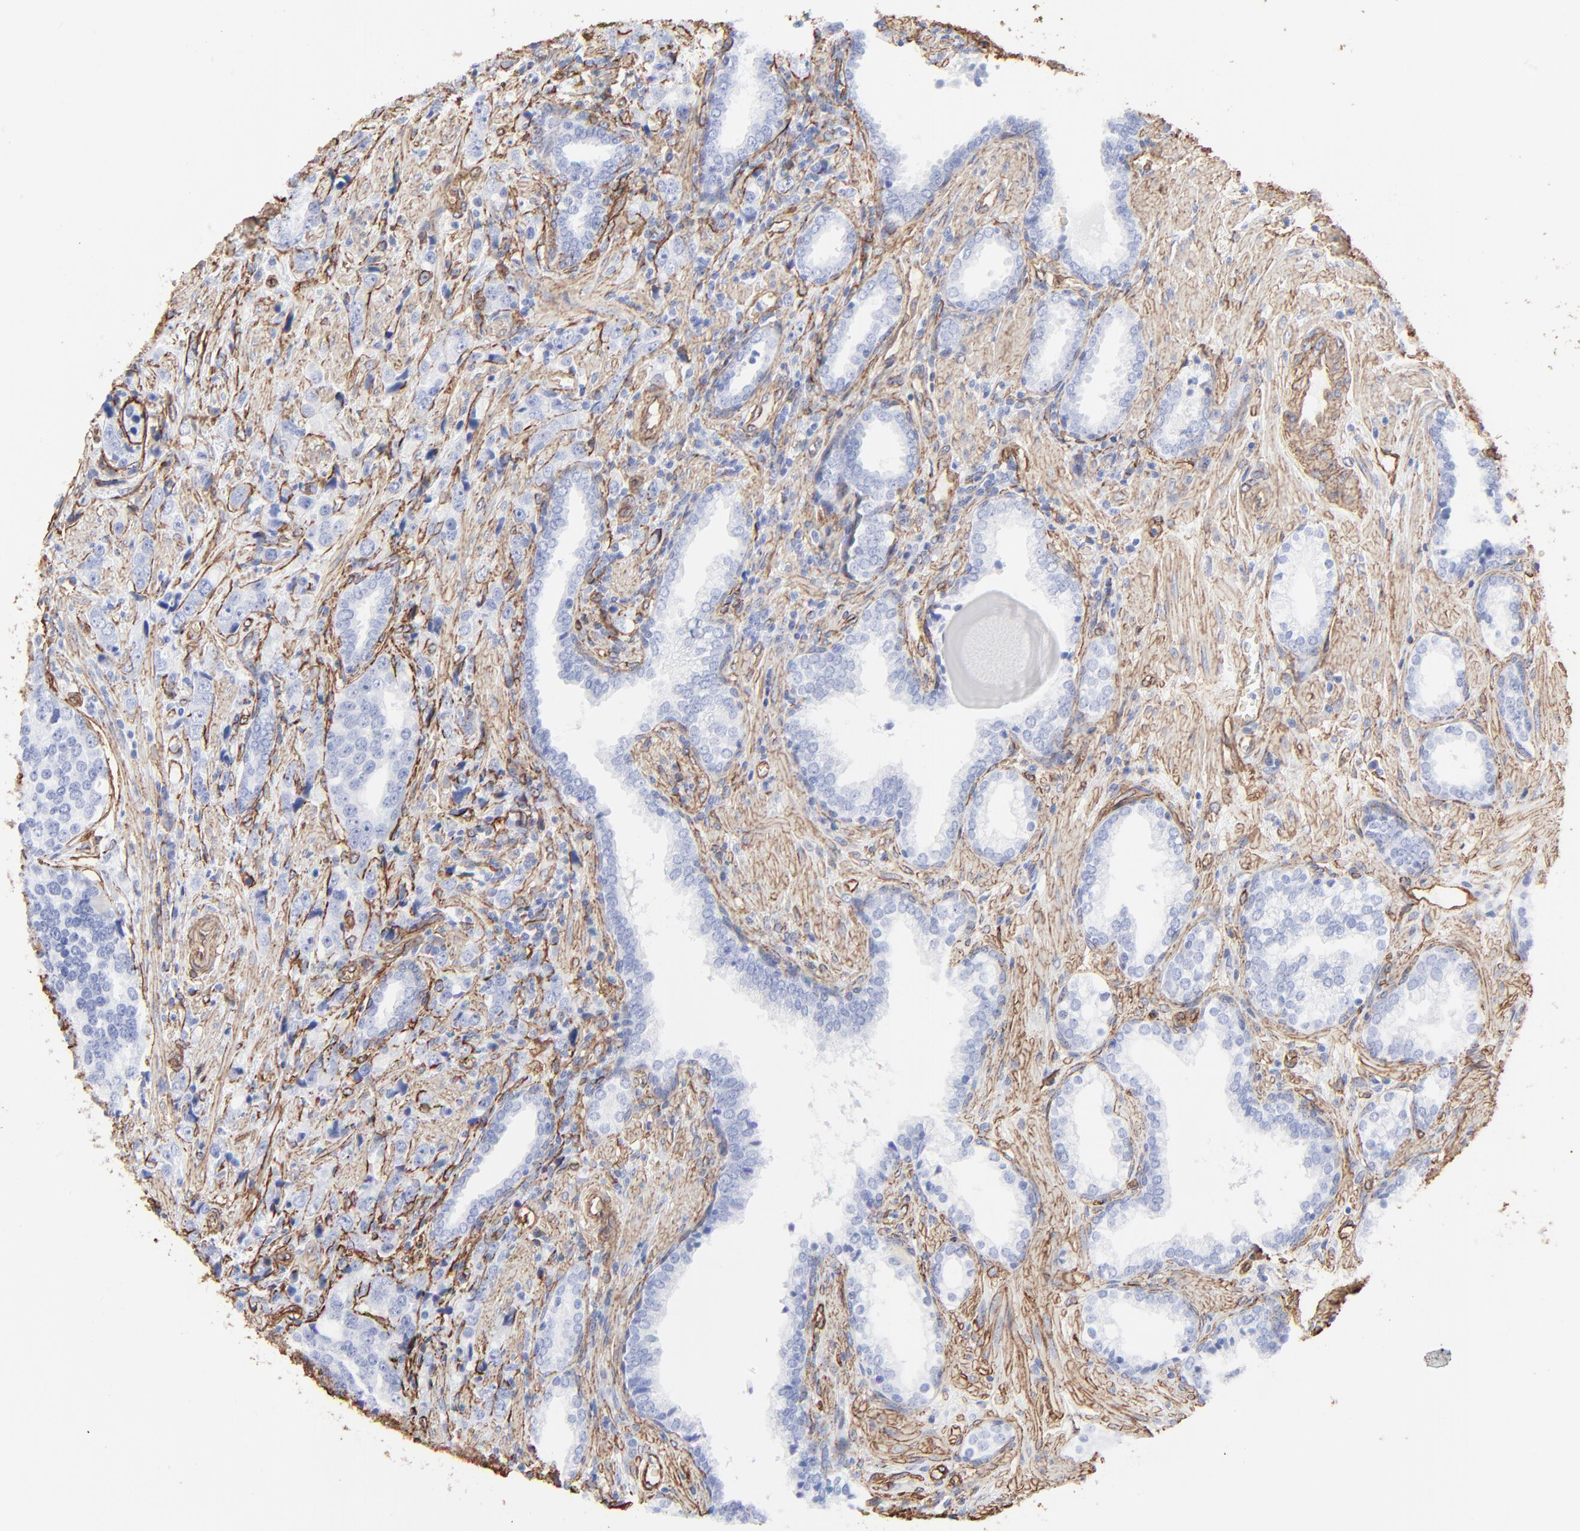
{"staining": {"intensity": "negative", "quantity": "none", "location": "none"}, "tissue": "prostate cancer", "cell_type": "Tumor cells", "image_type": "cancer", "snomed": [{"axis": "morphology", "description": "Adenocarcinoma, High grade"}, {"axis": "topography", "description": "Prostate"}], "caption": "A histopathology image of human prostate high-grade adenocarcinoma is negative for staining in tumor cells.", "gene": "CAV1", "patient": {"sex": "male", "age": 71}}